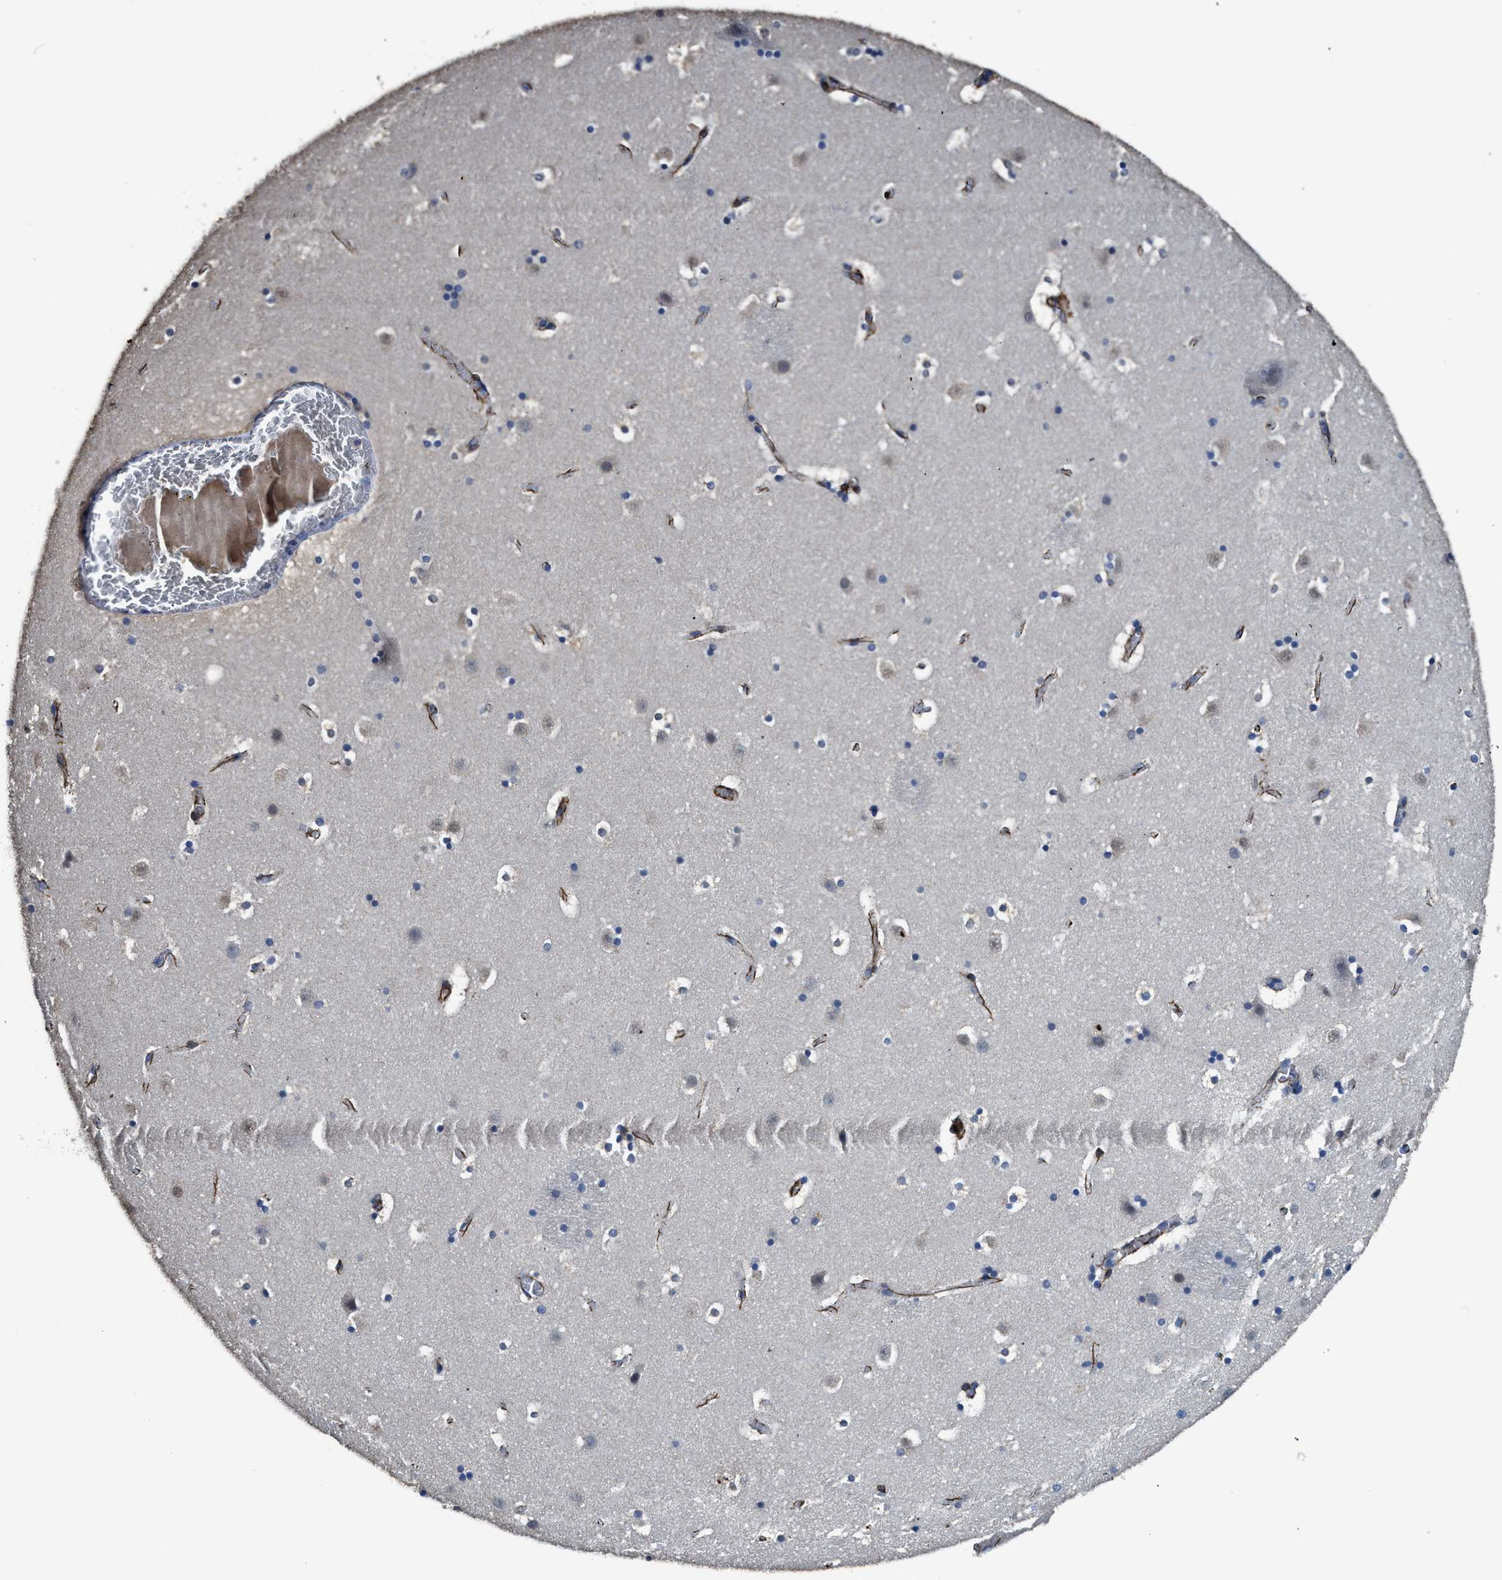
{"staining": {"intensity": "negative", "quantity": "none", "location": "none"}, "tissue": "caudate", "cell_type": "Glial cells", "image_type": "normal", "snomed": [{"axis": "morphology", "description": "Normal tissue, NOS"}, {"axis": "topography", "description": "Lateral ventricle wall"}], "caption": "IHC of normal human caudate shows no staining in glial cells.", "gene": "SYNM", "patient": {"sex": "male", "age": 45}}